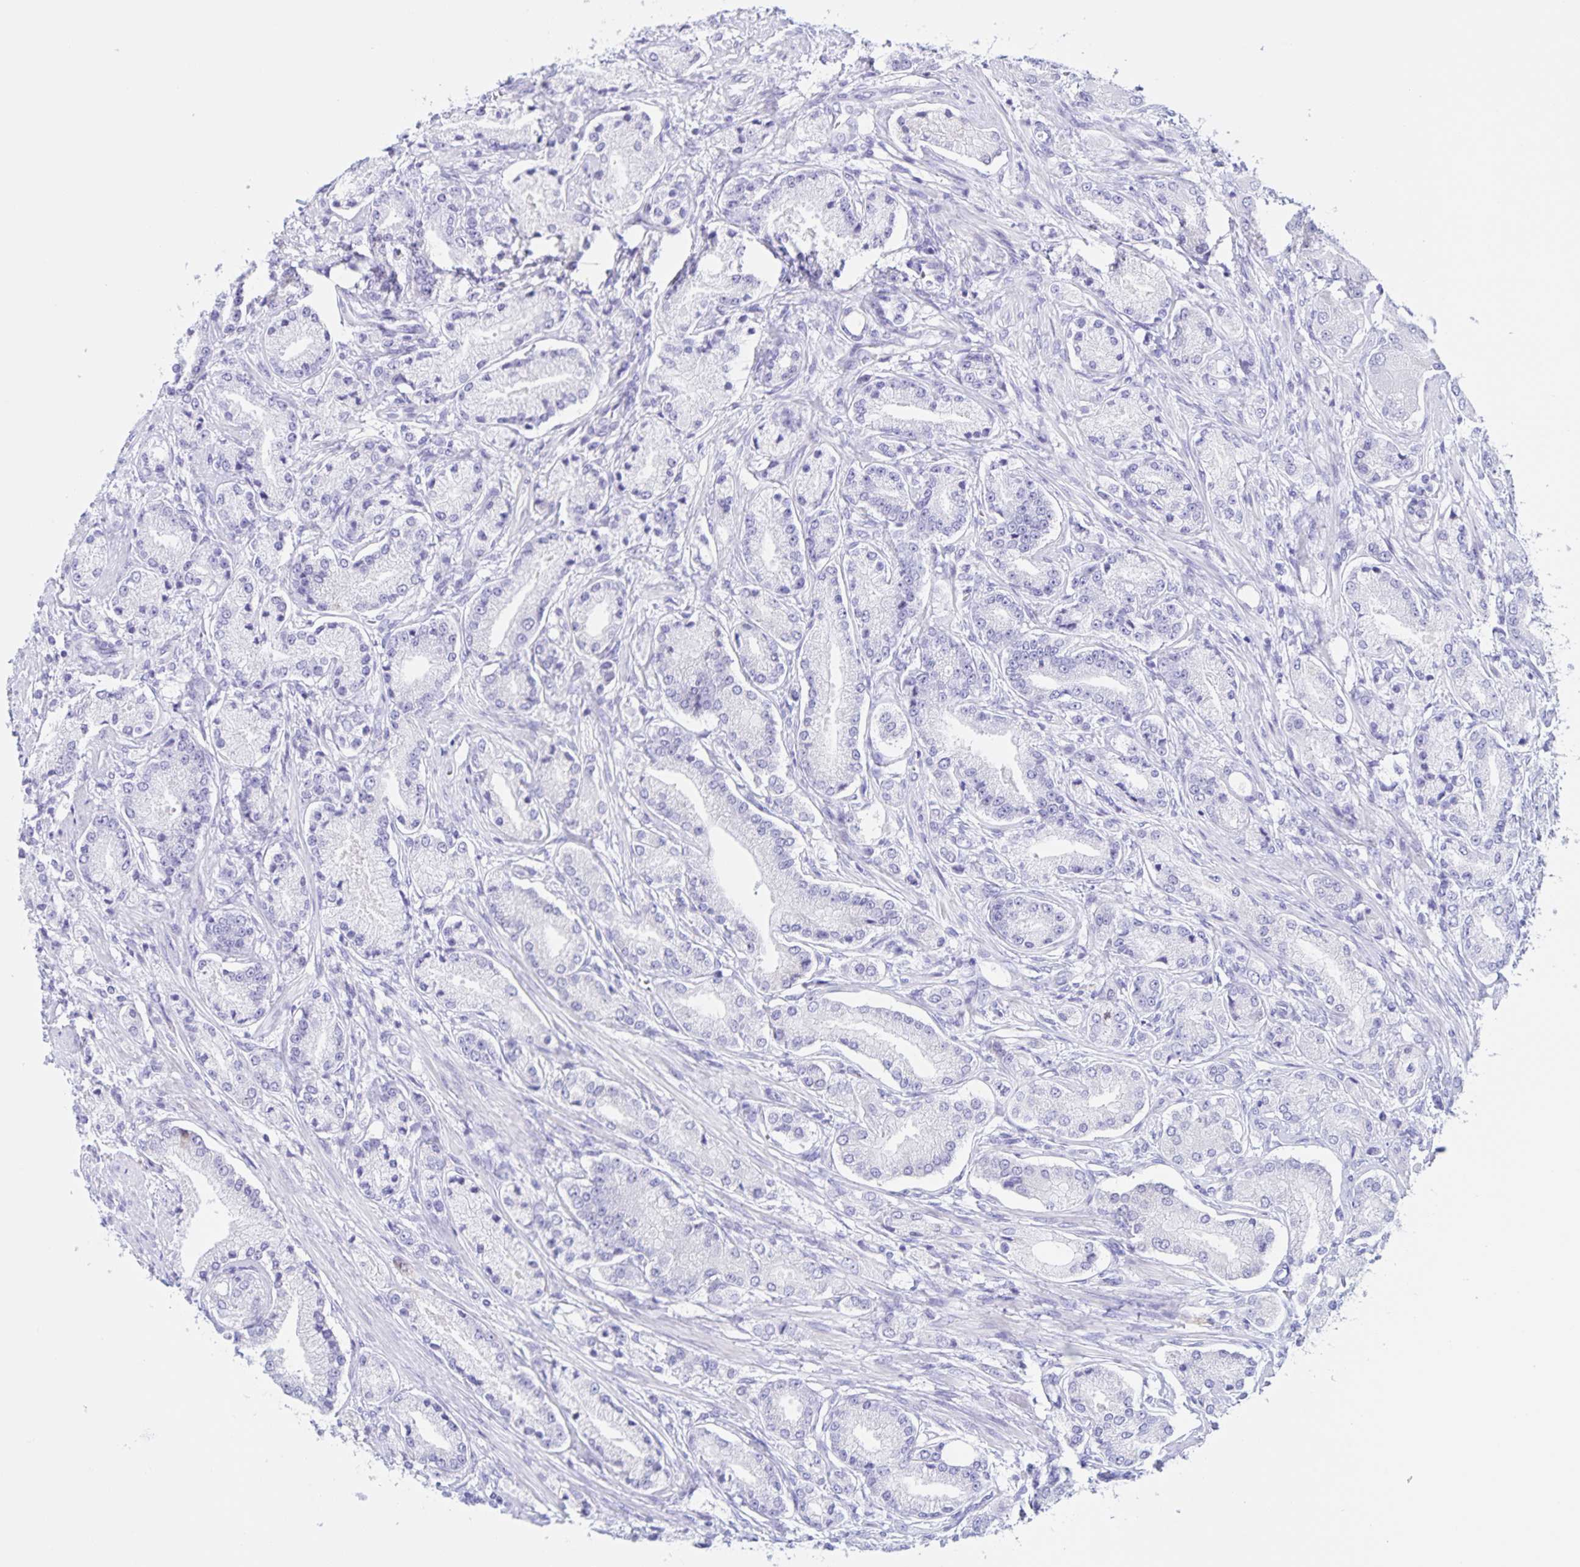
{"staining": {"intensity": "negative", "quantity": "none", "location": "none"}, "tissue": "prostate cancer", "cell_type": "Tumor cells", "image_type": "cancer", "snomed": [{"axis": "morphology", "description": "Adenocarcinoma, High grade"}, {"axis": "topography", "description": "Prostate and seminal vesicle, NOS"}], "caption": "There is no significant positivity in tumor cells of high-grade adenocarcinoma (prostate).", "gene": "TGIF2LX", "patient": {"sex": "male", "age": 61}}